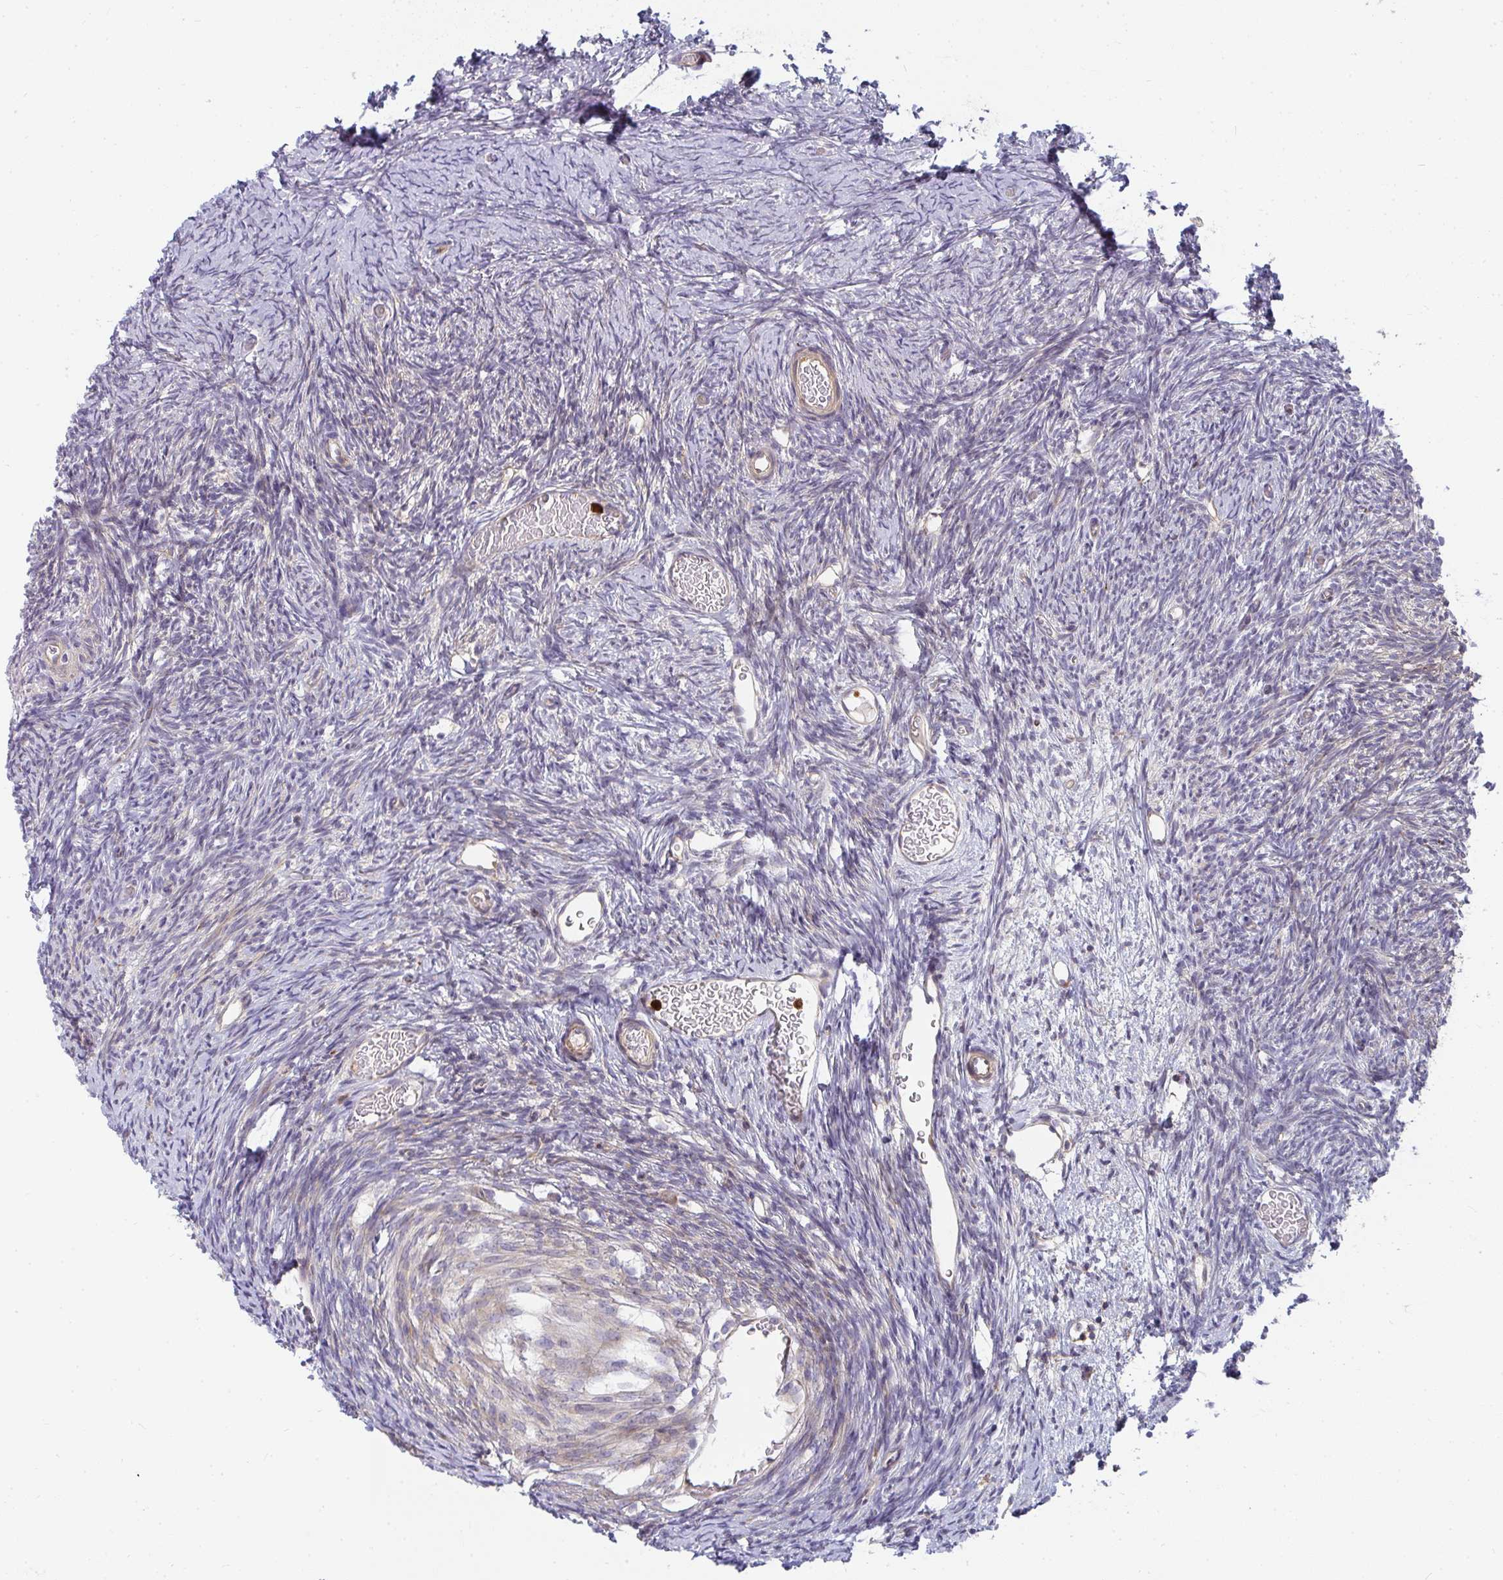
{"staining": {"intensity": "negative", "quantity": "none", "location": "none"}, "tissue": "ovary", "cell_type": "Ovarian stroma cells", "image_type": "normal", "snomed": [{"axis": "morphology", "description": "Normal tissue, NOS"}, {"axis": "topography", "description": "Ovary"}], "caption": "Immunohistochemistry (IHC) image of unremarkable ovary: human ovary stained with DAB exhibits no significant protein staining in ovarian stroma cells. (DAB (3,3'-diaminobenzidine) immunohistochemistry visualized using brightfield microscopy, high magnification).", "gene": "CSF3R", "patient": {"sex": "female", "age": 39}}